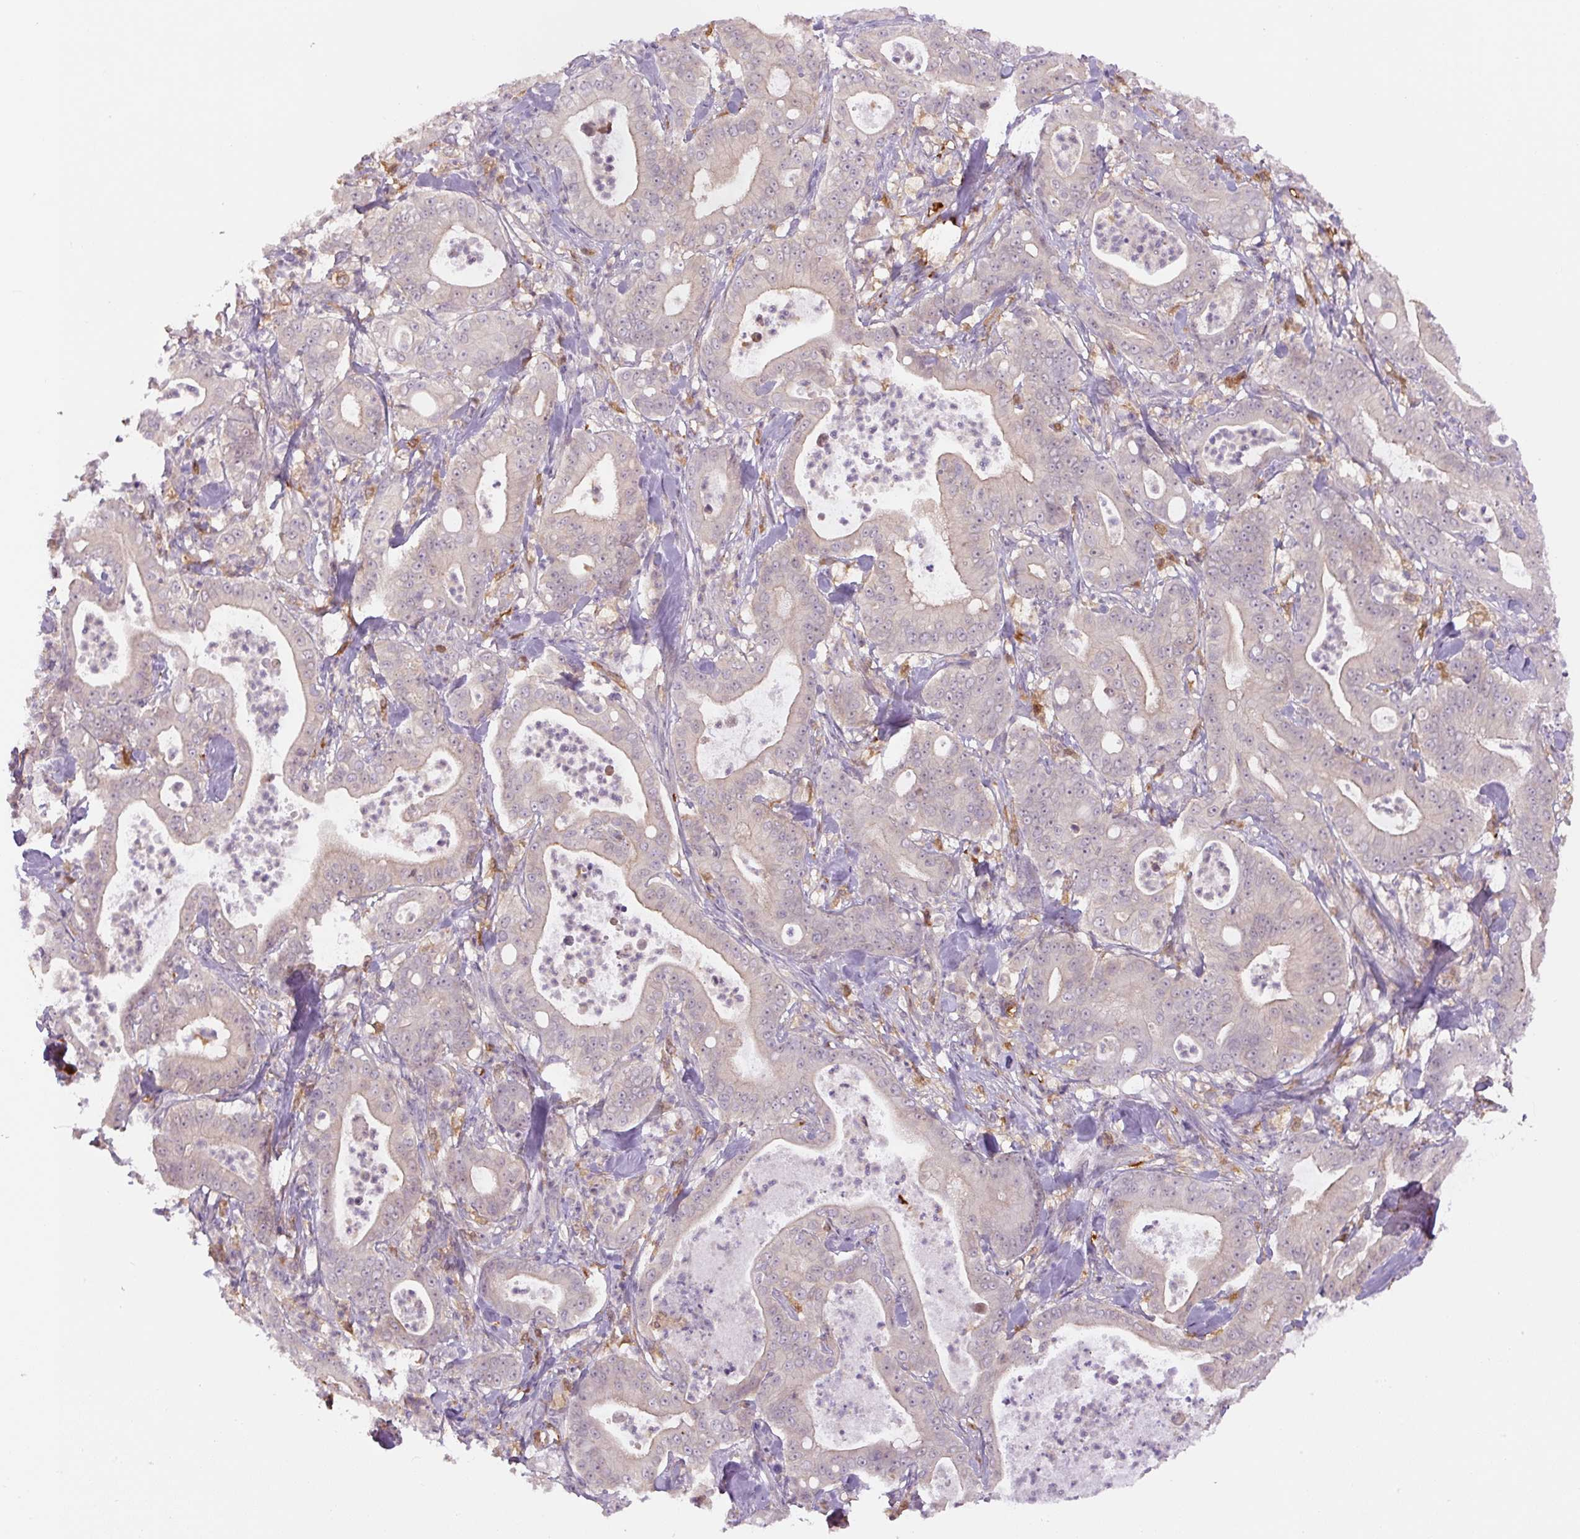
{"staining": {"intensity": "negative", "quantity": "none", "location": "none"}, "tissue": "pancreatic cancer", "cell_type": "Tumor cells", "image_type": "cancer", "snomed": [{"axis": "morphology", "description": "Adenocarcinoma, NOS"}, {"axis": "topography", "description": "Pancreas"}], "caption": "Immunohistochemical staining of pancreatic cancer (adenocarcinoma) demonstrates no significant staining in tumor cells.", "gene": "SPSB2", "patient": {"sex": "male", "age": 71}}